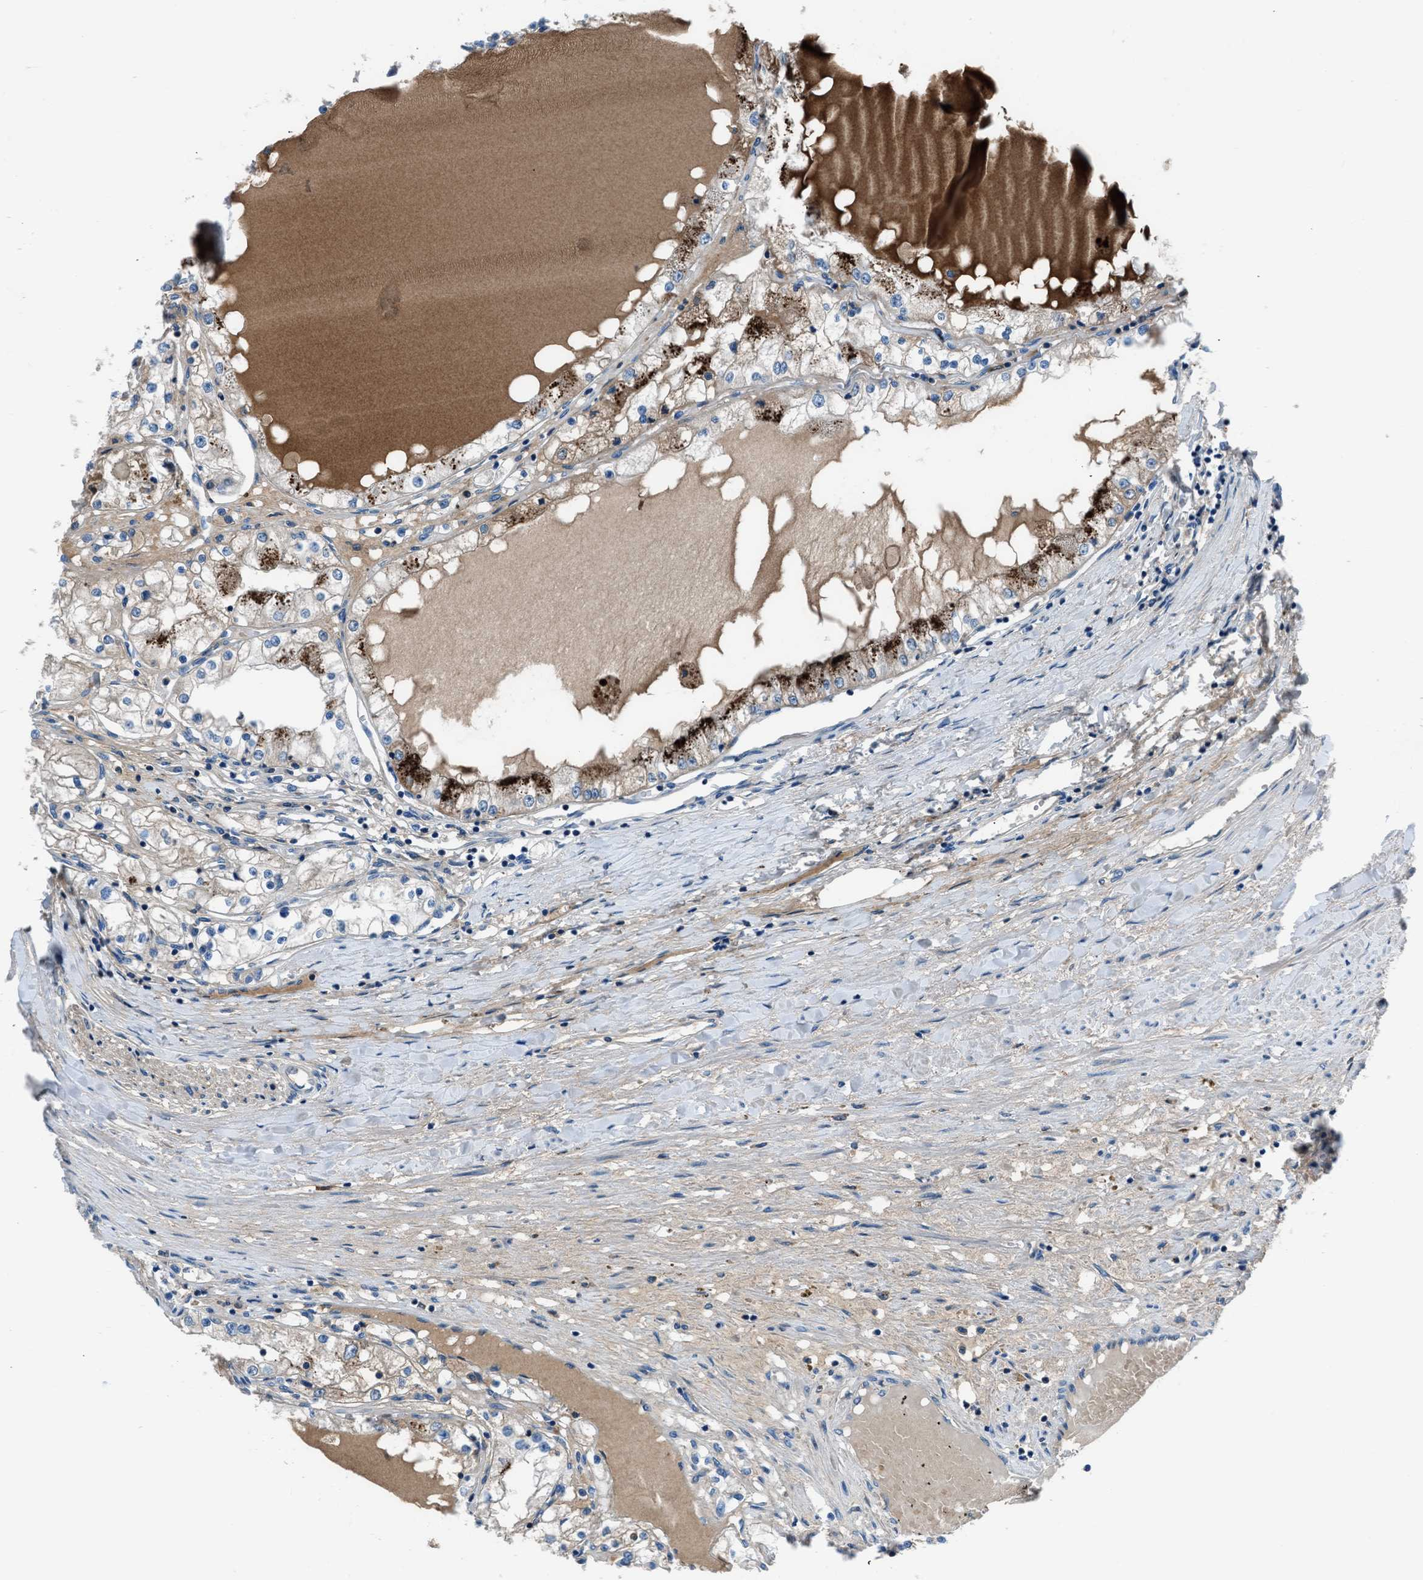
{"staining": {"intensity": "strong", "quantity": "<25%", "location": "cytoplasmic/membranous"}, "tissue": "renal cancer", "cell_type": "Tumor cells", "image_type": "cancer", "snomed": [{"axis": "morphology", "description": "Adenocarcinoma, NOS"}, {"axis": "topography", "description": "Kidney"}], "caption": "Tumor cells demonstrate strong cytoplasmic/membranous staining in about <25% of cells in renal adenocarcinoma.", "gene": "SLC38A6", "patient": {"sex": "male", "age": 68}}